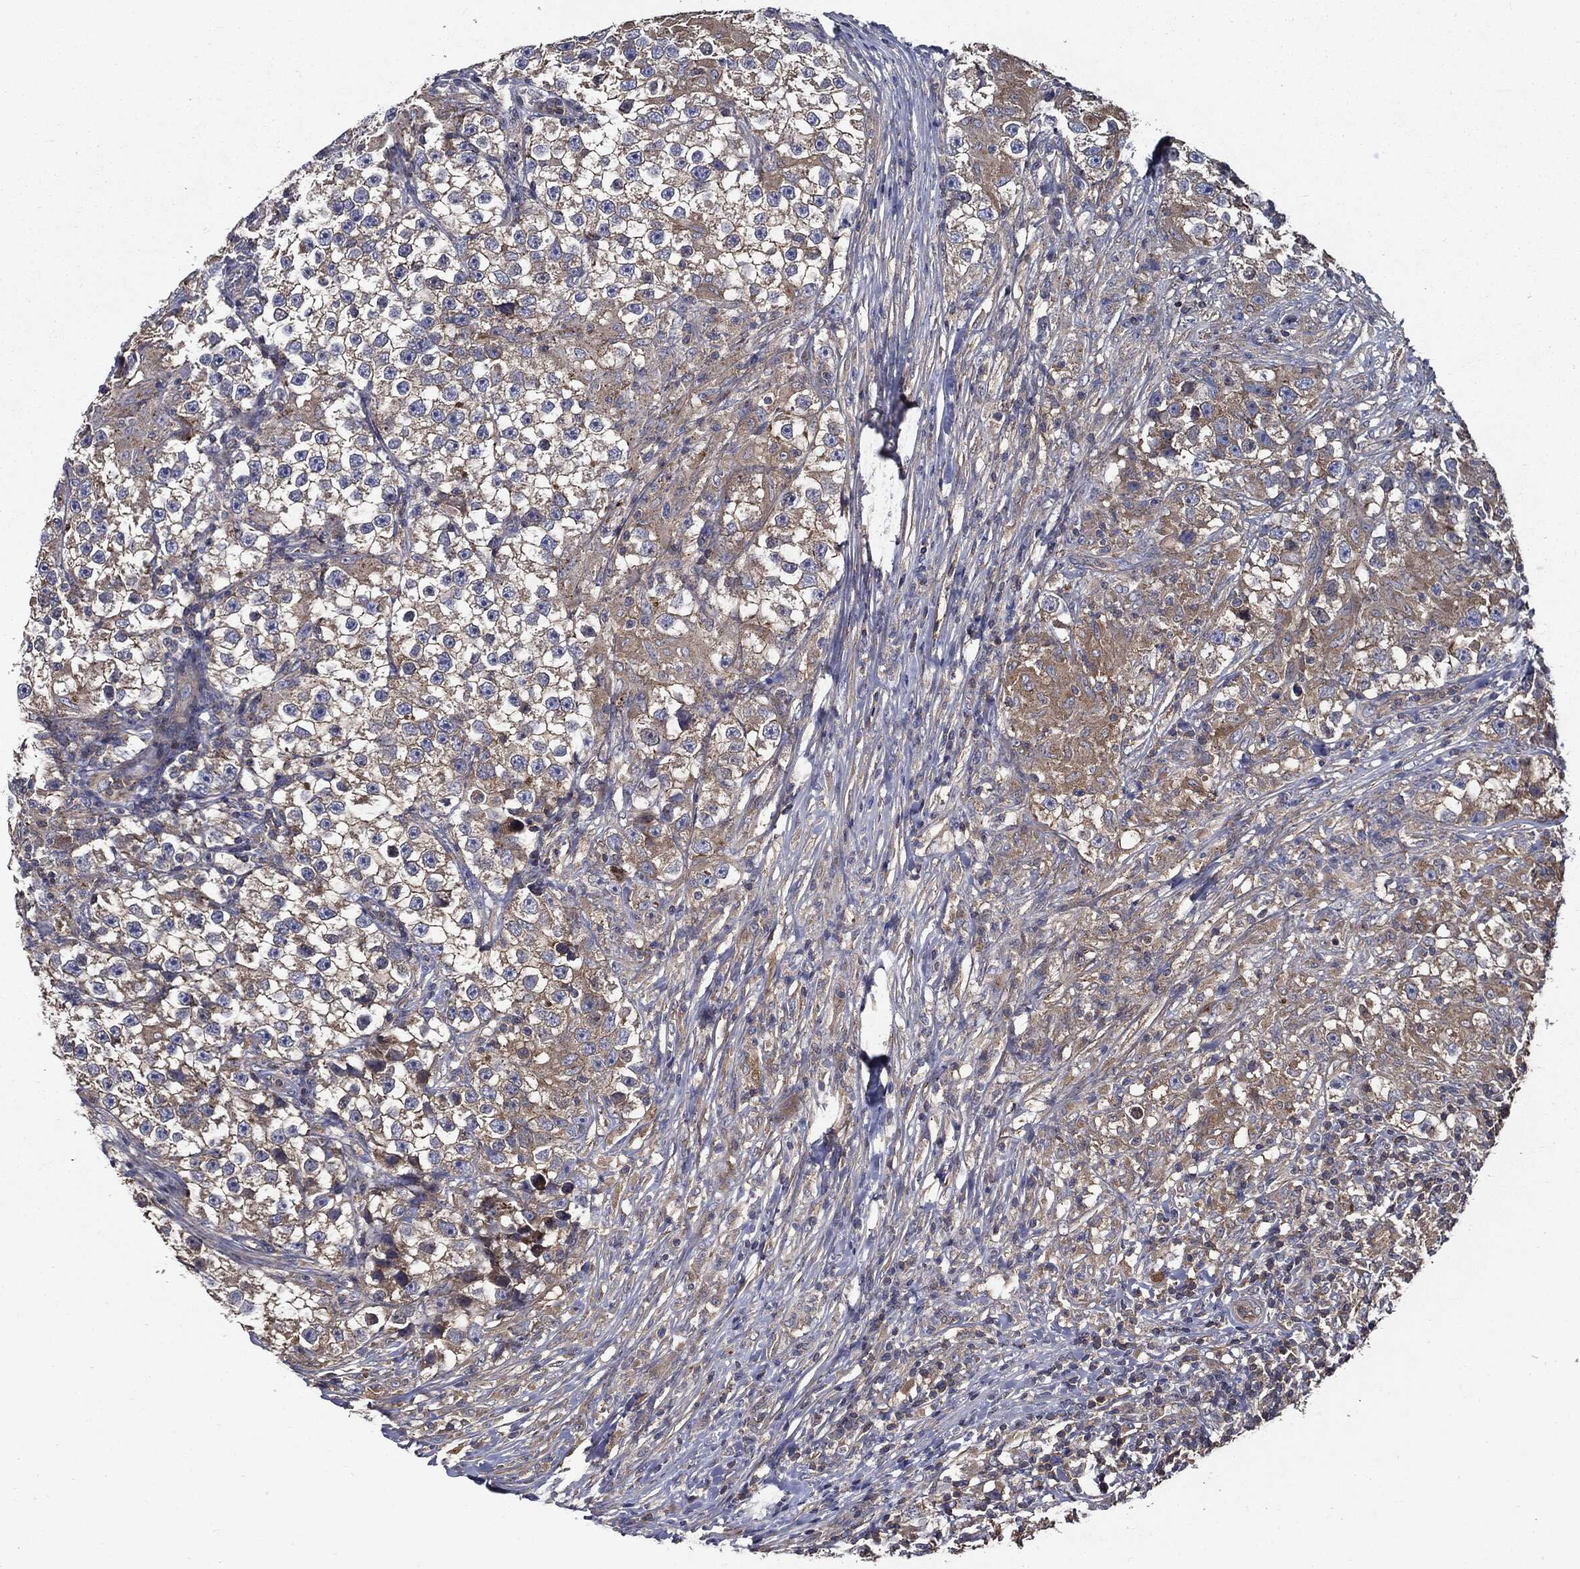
{"staining": {"intensity": "weak", "quantity": "25%-75%", "location": "cytoplasmic/membranous"}, "tissue": "testis cancer", "cell_type": "Tumor cells", "image_type": "cancer", "snomed": [{"axis": "morphology", "description": "Seminoma, NOS"}, {"axis": "topography", "description": "Testis"}], "caption": "IHC (DAB (3,3'-diaminobenzidine)) staining of human testis cancer (seminoma) reveals weak cytoplasmic/membranous protein staining in about 25%-75% of tumor cells. (Stains: DAB (3,3'-diaminobenzidine) in brown, nuclei in blue, Microscopy: brightfield microscopy at high magnification).", "gene": "PDCD6IP", "patient": {"sex": "male", "age": 46}}